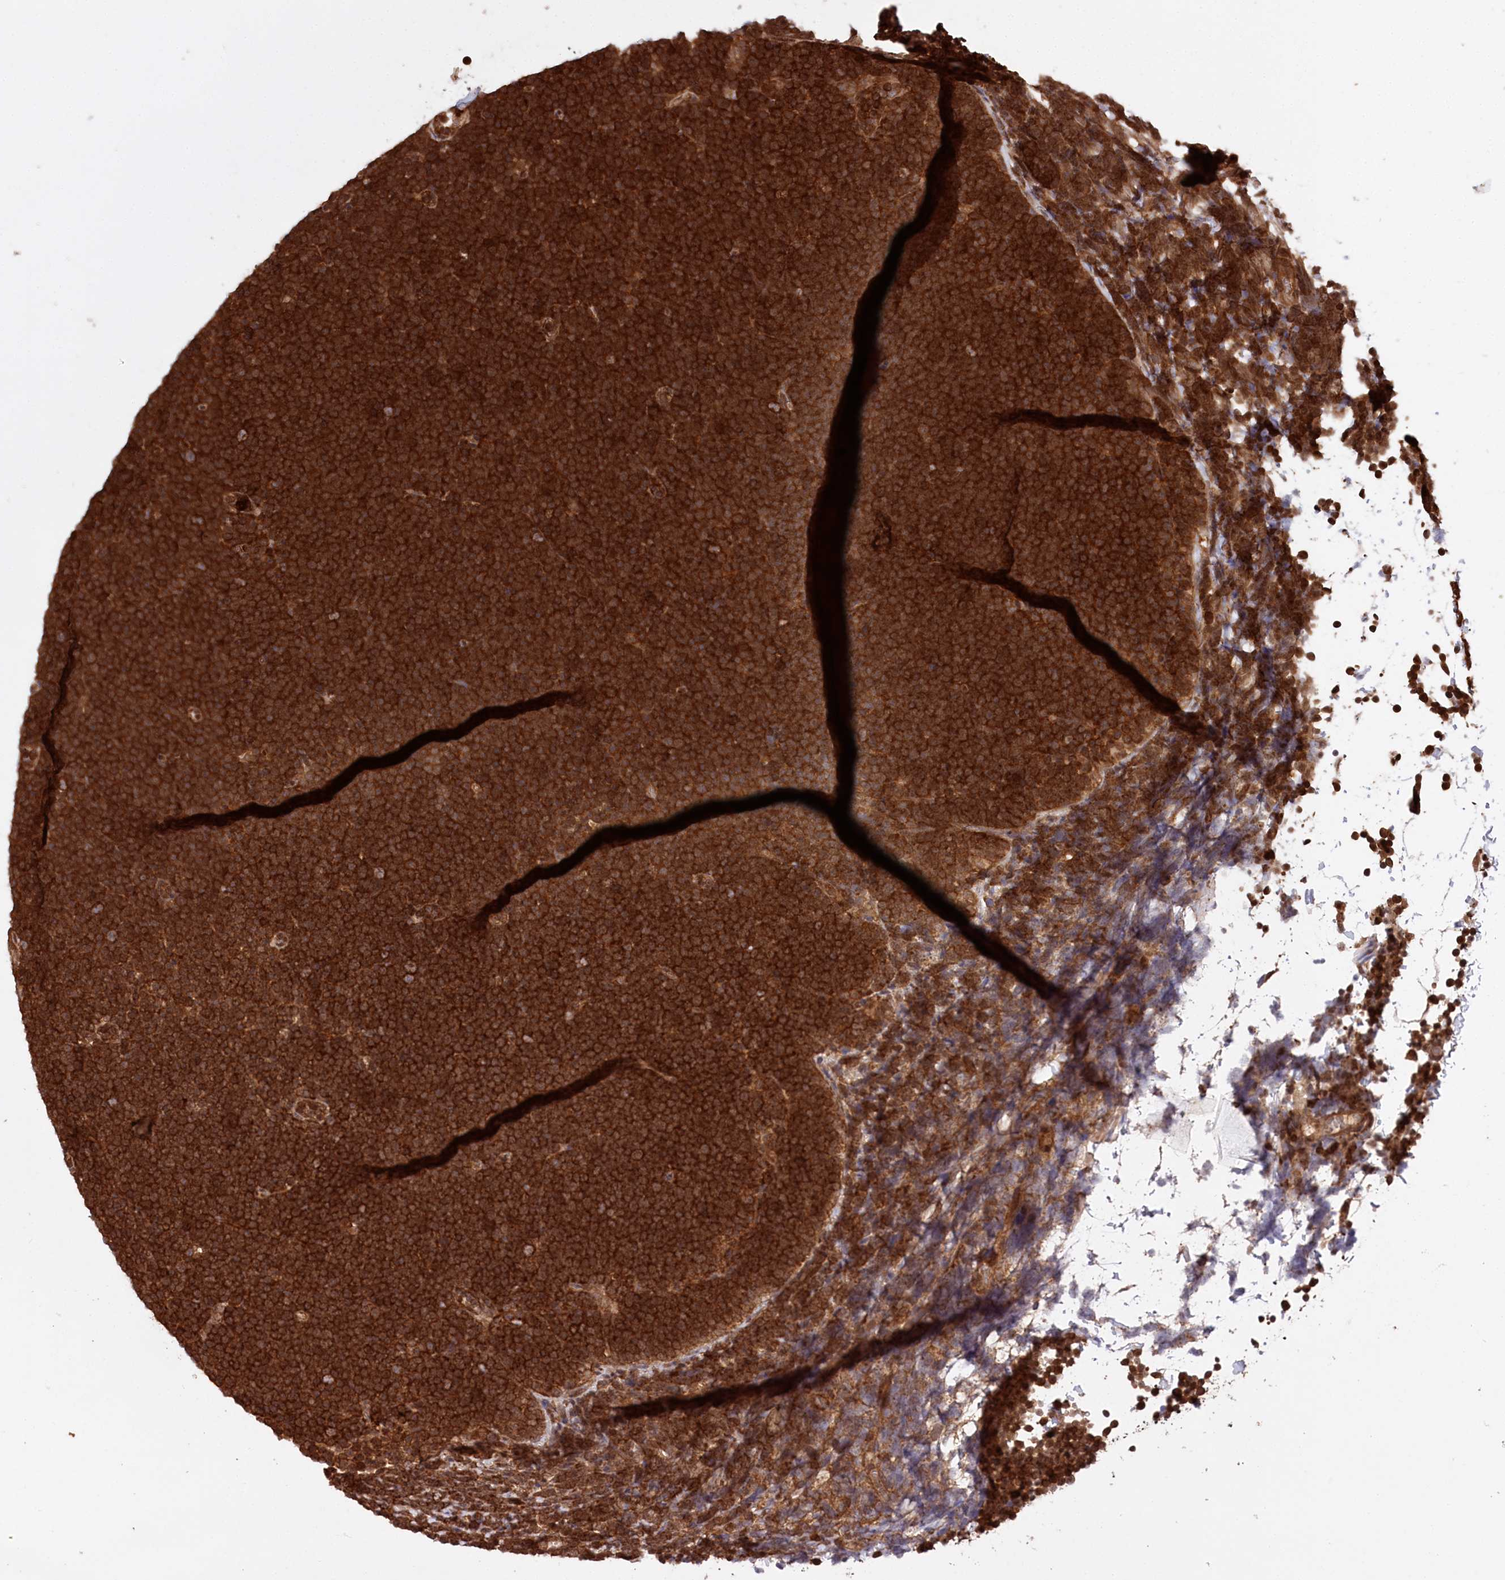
{"staining": {"intensity": "strong", "quantity": ">75%", "location": "cytoplasmic/membranous"}, "tissue": "lymphoma", "cell_type": "Tumor cells", "image_type": "cancer", "snomed": [{"axis": "morphology", "description": "Malignant lymphoma, non-Hodgkin's type, High grade"}, {"axis": "topography", "description": "Lymph node"}], "caption": "Immunohistochemistry (IHC) micrograph of neoplastic tissue: lymphoma stained using IHC displays high levels of strong protein expression localized specifically in the cytoplasmic/membranous of tumor cells, appearing as a cytoplasmic/membranous brown color.", "gene": "LSG1", "patient": {"sex": "male", "age": 13}}